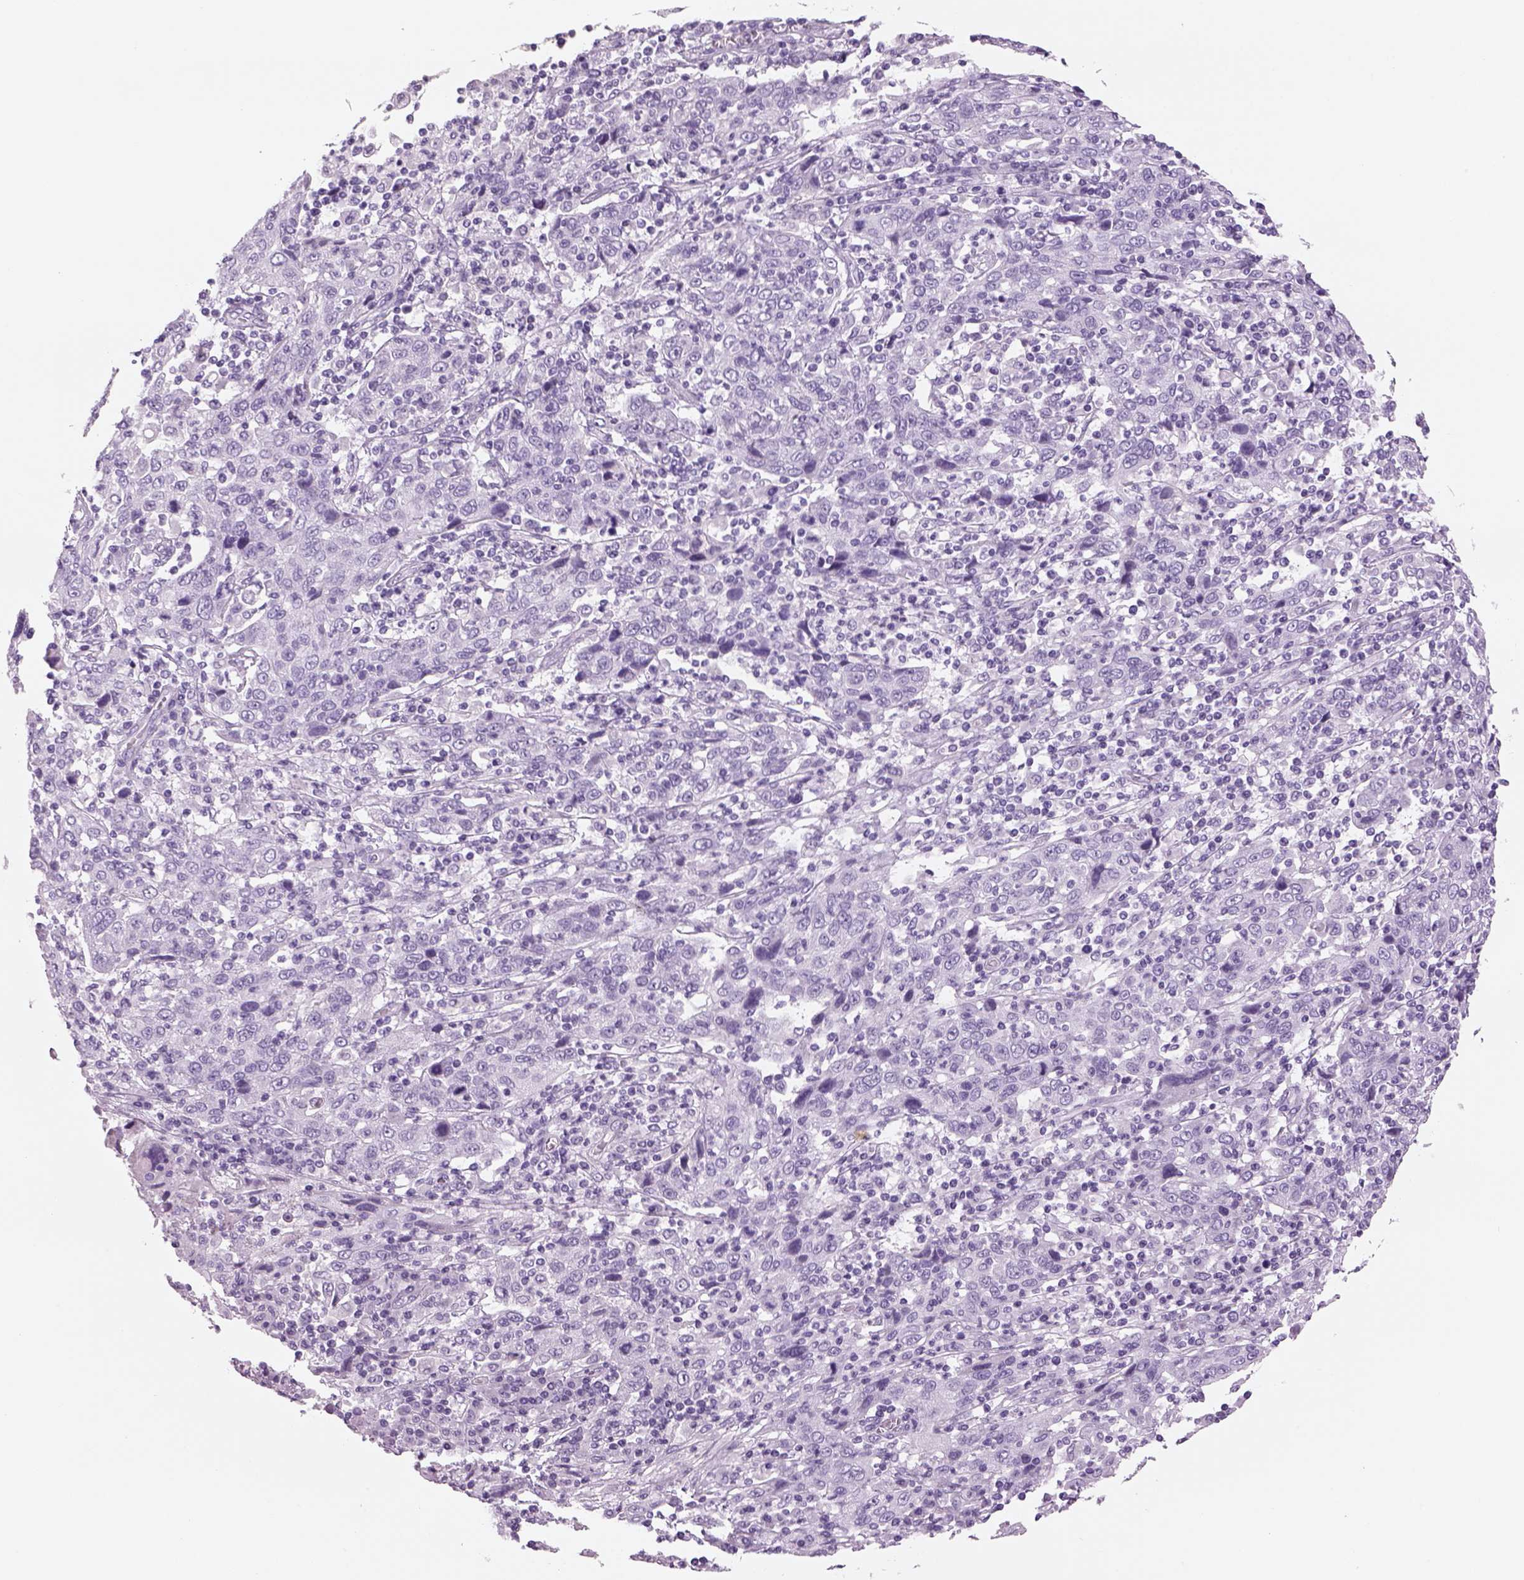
{"staining": {"intensity": "negative", "quantity": "none", "location": "none"}, "tissue": "cervical cancer", "cell_type": "Tumor cells", "image_type": "cancer", "snomed": [{"axis": "morphology", "description": "Squamous cell carcinoma, NOS"}, {"axis": "topography", "description": "Cervix"}], "caption": "This is an immunohistochemistry (IHC) micrograph of cervical cancer. There is no expression in tumor cells.", "gene": "RHO", "patient": {"sex": "female", "age": 46}}